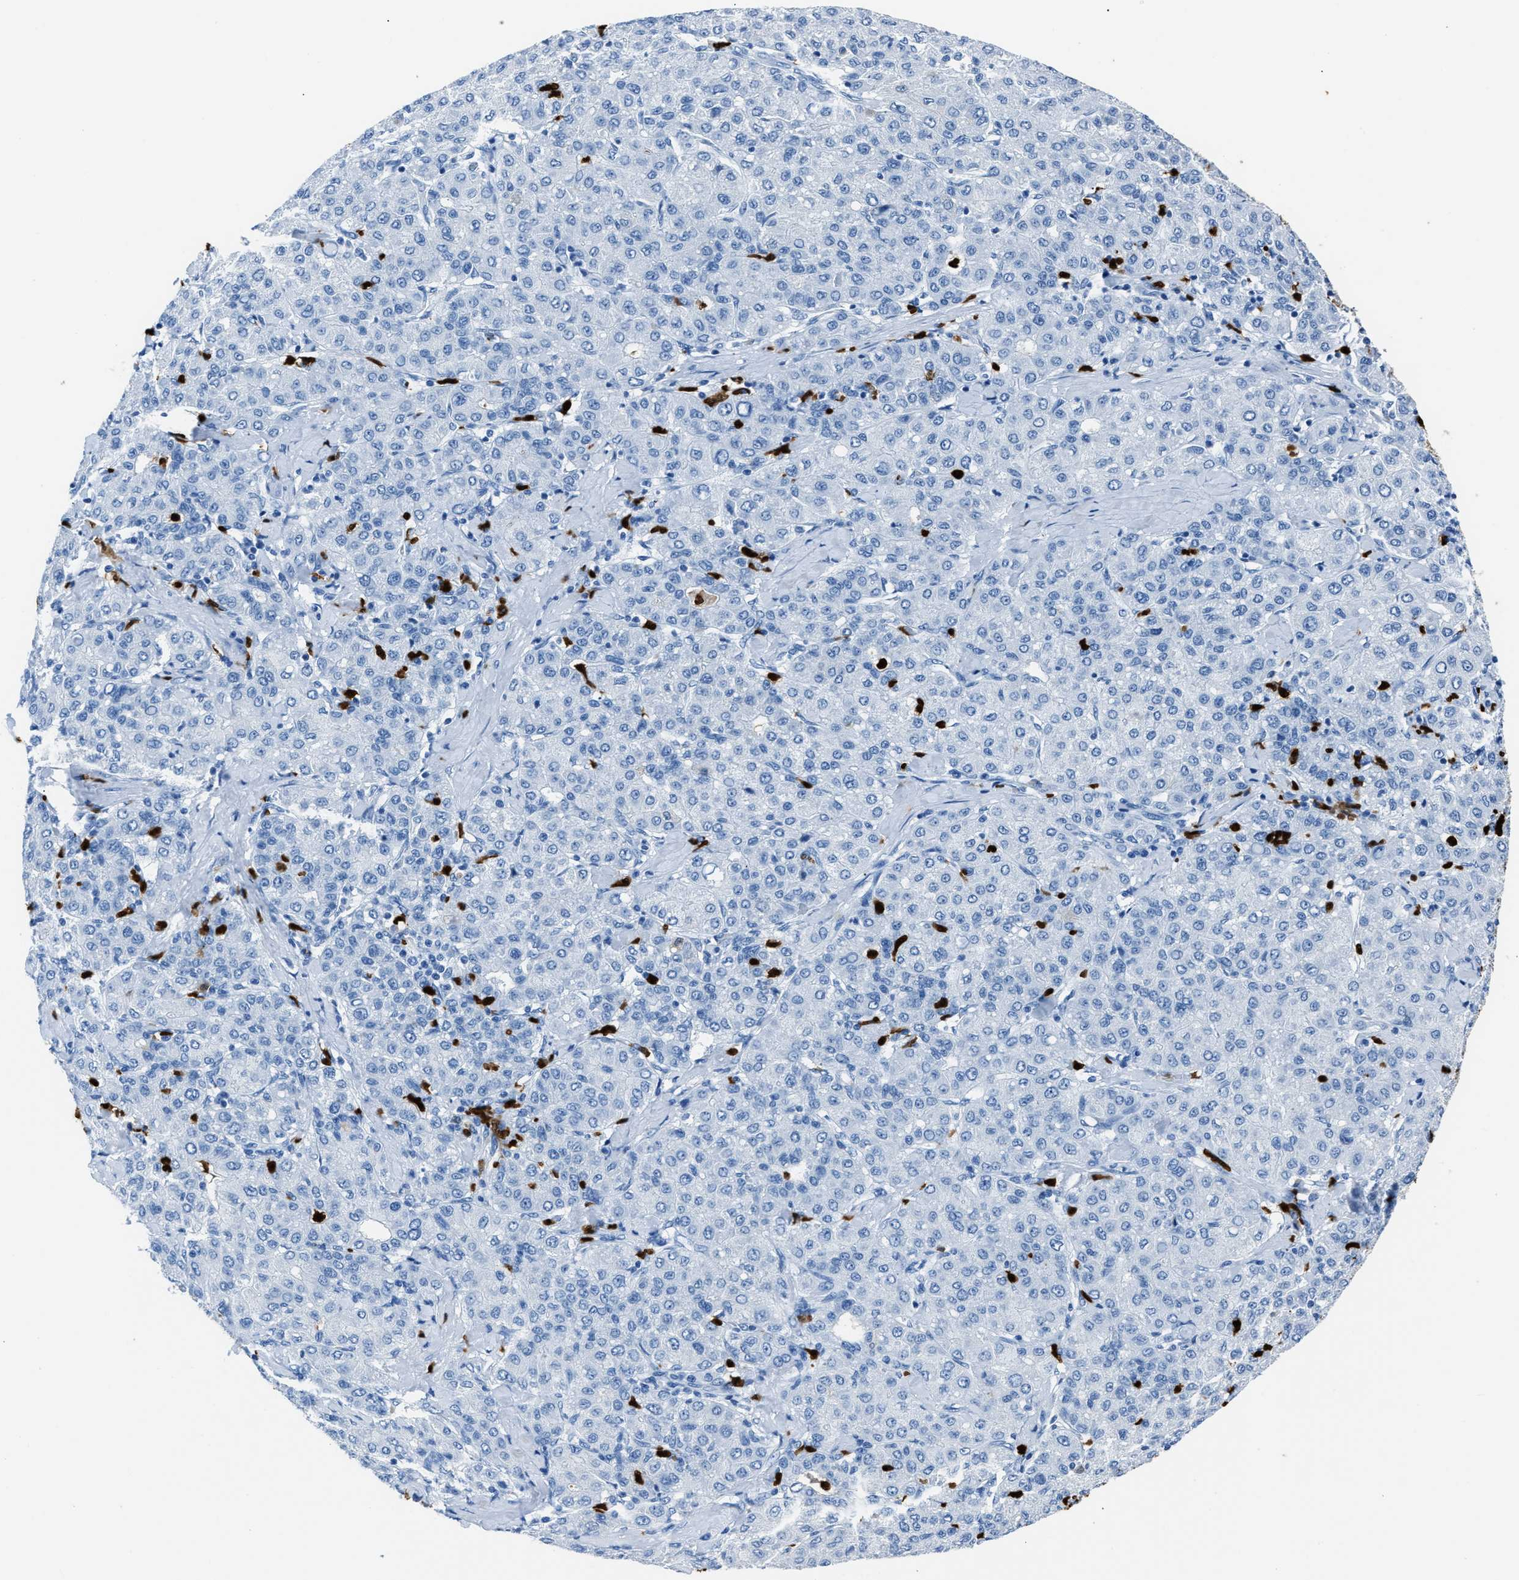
{"staining": {"intensity": "negative", "quantity": "none", "location": "none"}, "tissue": "liver cancer", "cell_type": "Tumor cells", "image_type": "cancer", "snomed": [{"axis": "morphology", "description": "Carcinoma, Hepatocellular, NOS"}, {"axis": "topography", "description": "Liver"}], "caption": "Liver hepatocellular carcinoma stained for a protein using immunohistochemistry (IHC) displays no staining tumor cells.", "gene": "S100P", "patient": {"sex": "male", "age": 65}}